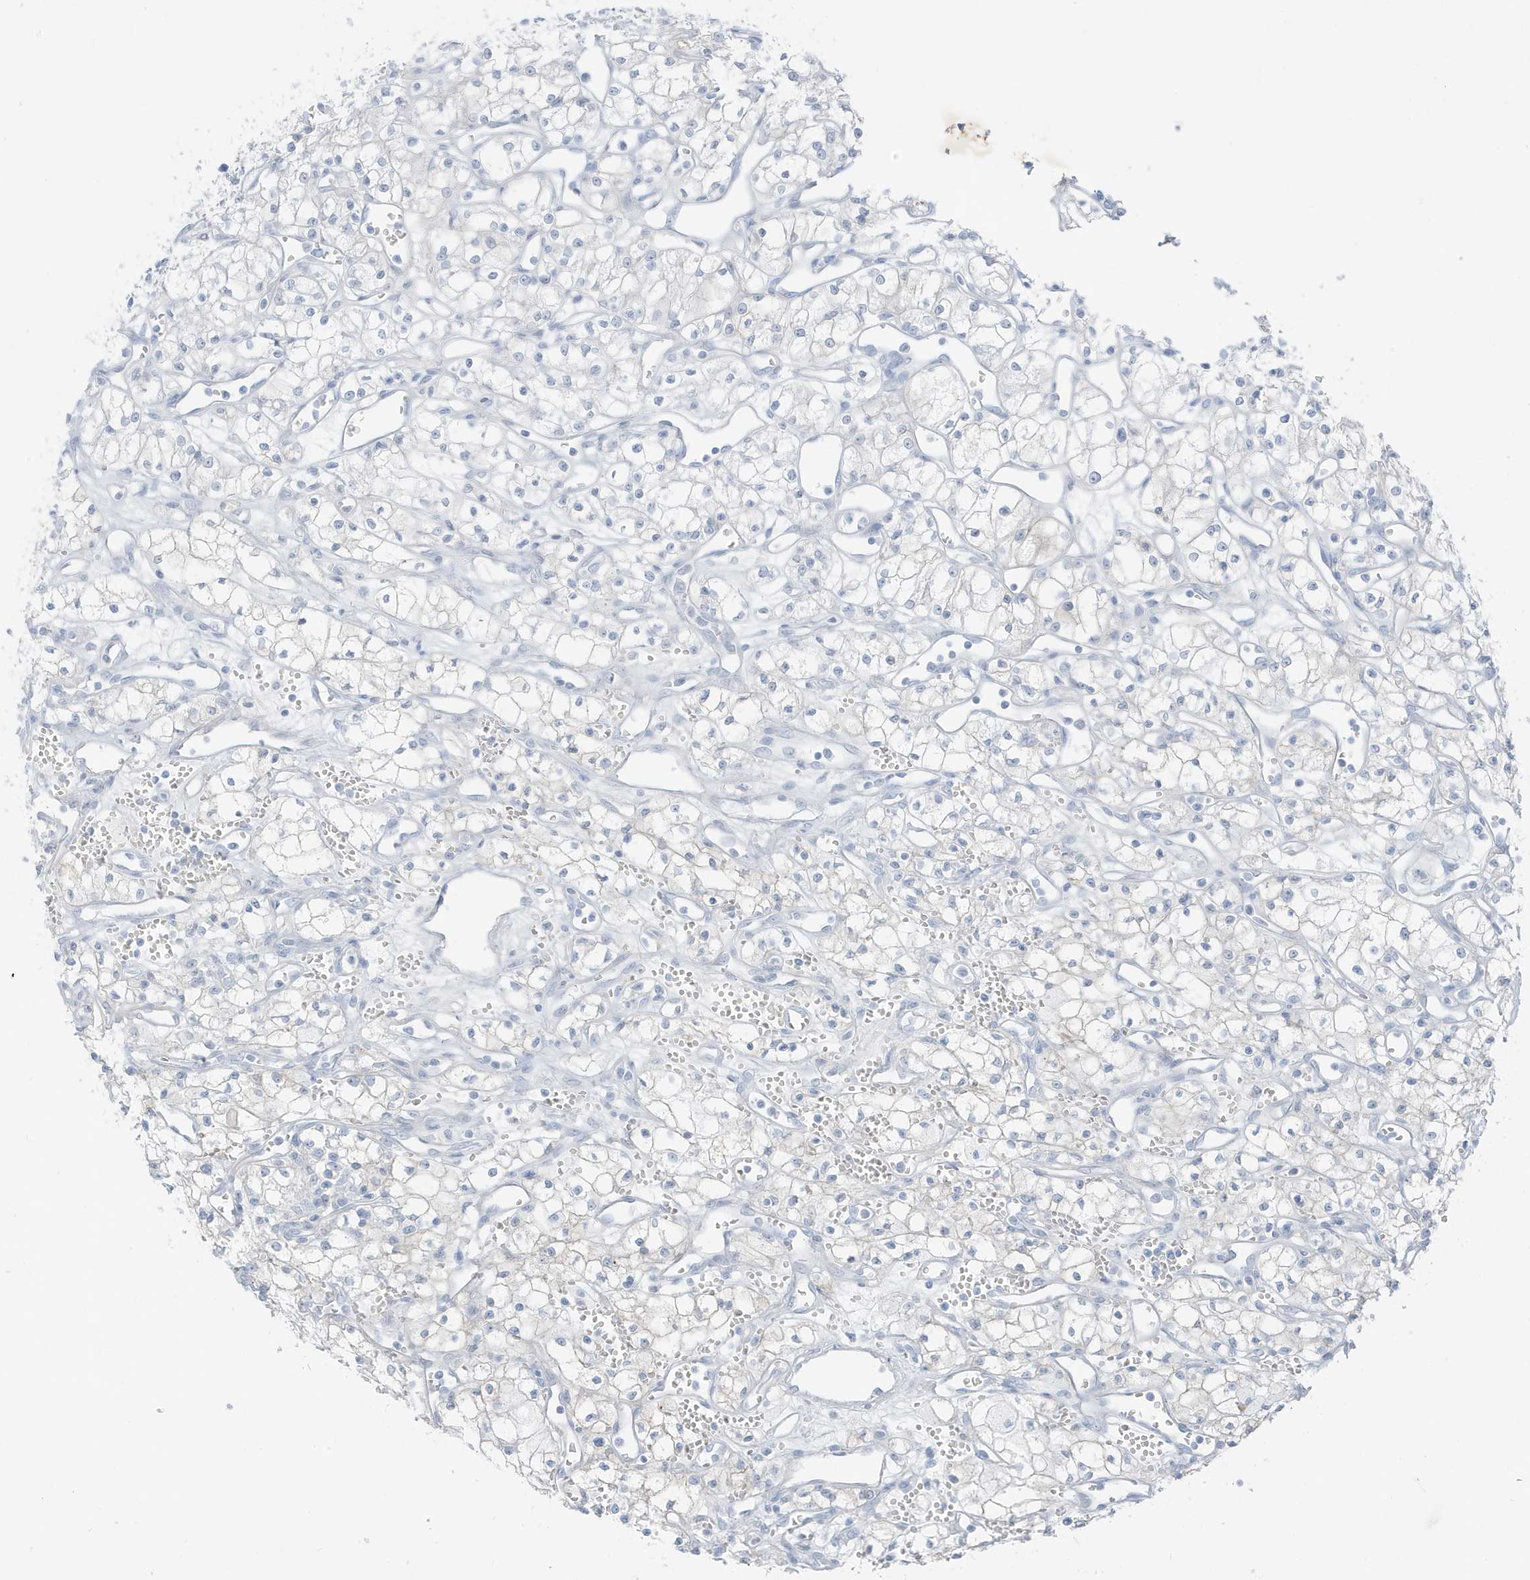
{"staining": {"intensity": "negative", "quantity": "none", "location": "none"}, "tissue": "renal cancer", "cell_type": "Tumor cells", "image_type": "cancer", "snomed": [{"axis": "morphology", "description": "Adenocarcinoma, NOS"}, {"axis": "topography", "description": "Kidney"}], "caption": "This is an immunohistochemistry (IHC) histopathology image of adenocarcinoma (renal). There is no staining in tumor cells.", "gene": "ZFP64", "patient": {"sex": "male", "age": 59}}